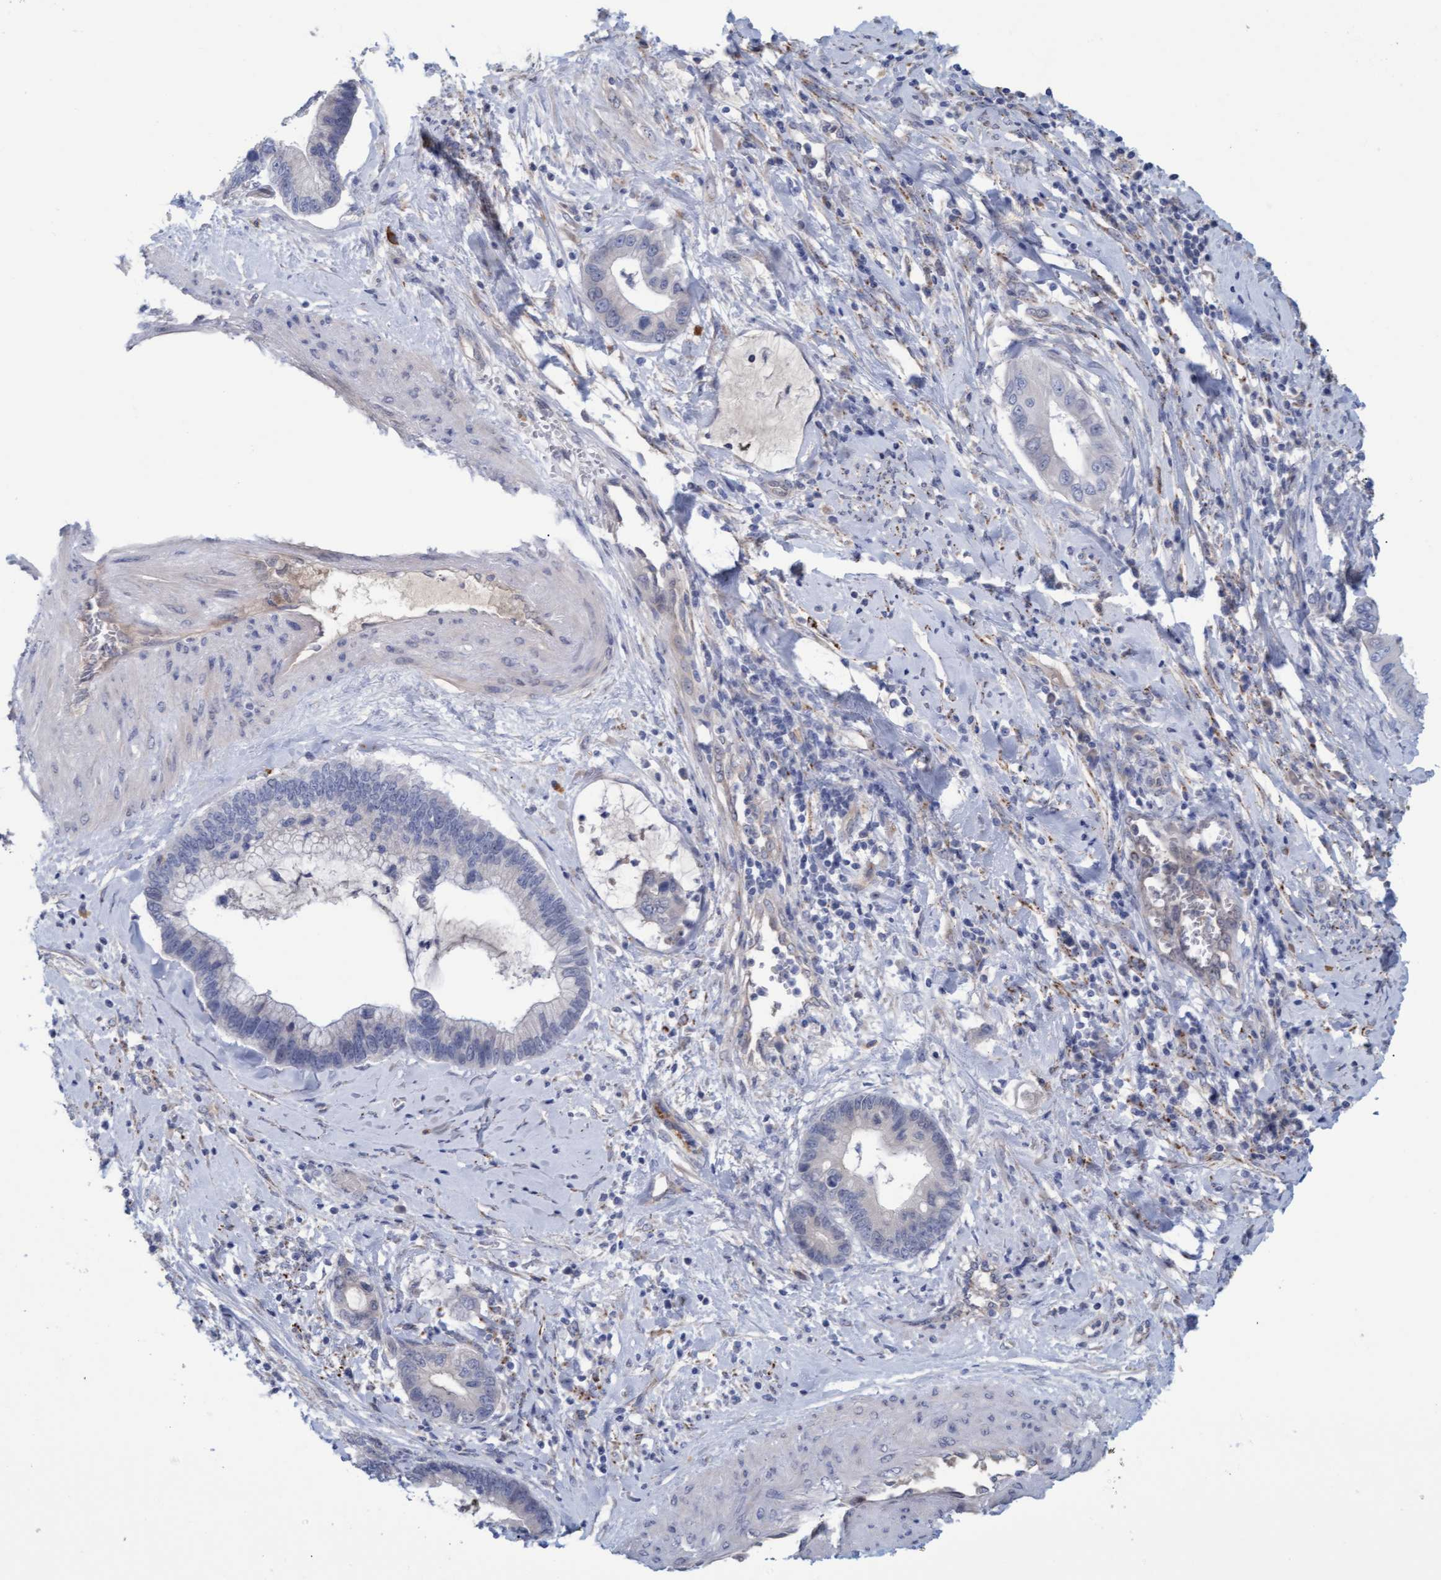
{"staining": {"intensity": "negative", "quantity": "none", "location": "none"}, "tissue": "cervical cancer", "cell_type": "Tumor cells", "image_type": "cancer", "snomed": [{"axis": "morphology", "description": "Adenocarcinoma, NOS"}, {"axis": "topography", "description": "Cervix"}], "caption": "DAB (3,3'-diaminobenzidine) immunohistochemical staining of adenocarcinoma (cervical) displays no significant staining in tumor cells.", "gene": "STXBP1", "patient": {"sex": "female", "age": 44}}